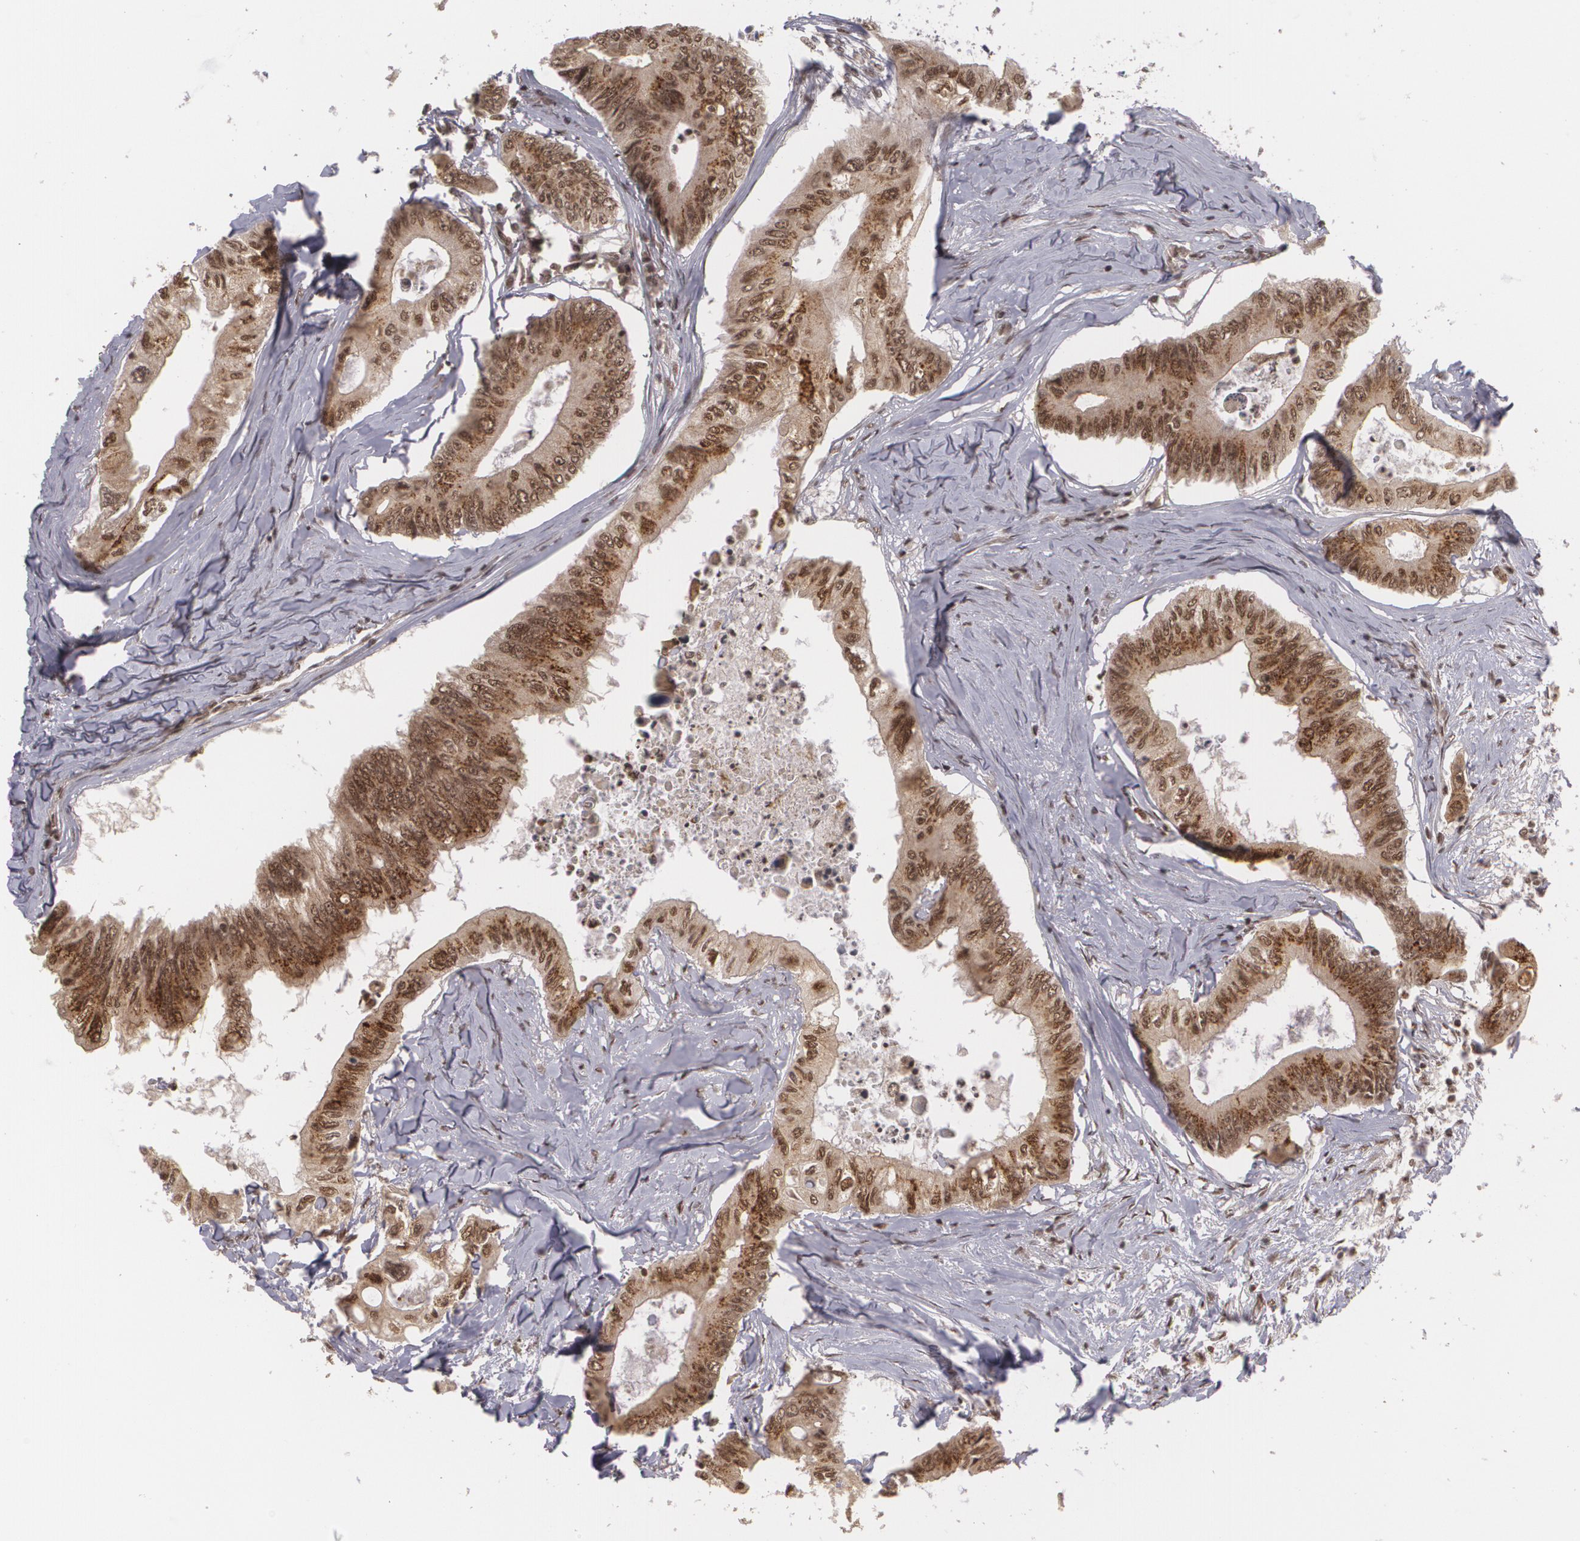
{"staining": {"intensity": "strong", "quantity": ">75%", "location": "nuclear"}, "tissue": "colorectal cancer", "cell_type": "Tumor cells", "image_type": "cancer", "snomed": [{"axis": "morphology", "description": "Adenocarcinoma, NOS"}, {"axis": "topography", "description": "Colon"}], "caption": "Immunohistochemistry (IHC) of human colorectal adenocarcinoma displays high levels of strong nuclear expression in approximately >75% of tumor cells.", "gene": "RXRB", "patient": {"sex": "male", "age": 65}}